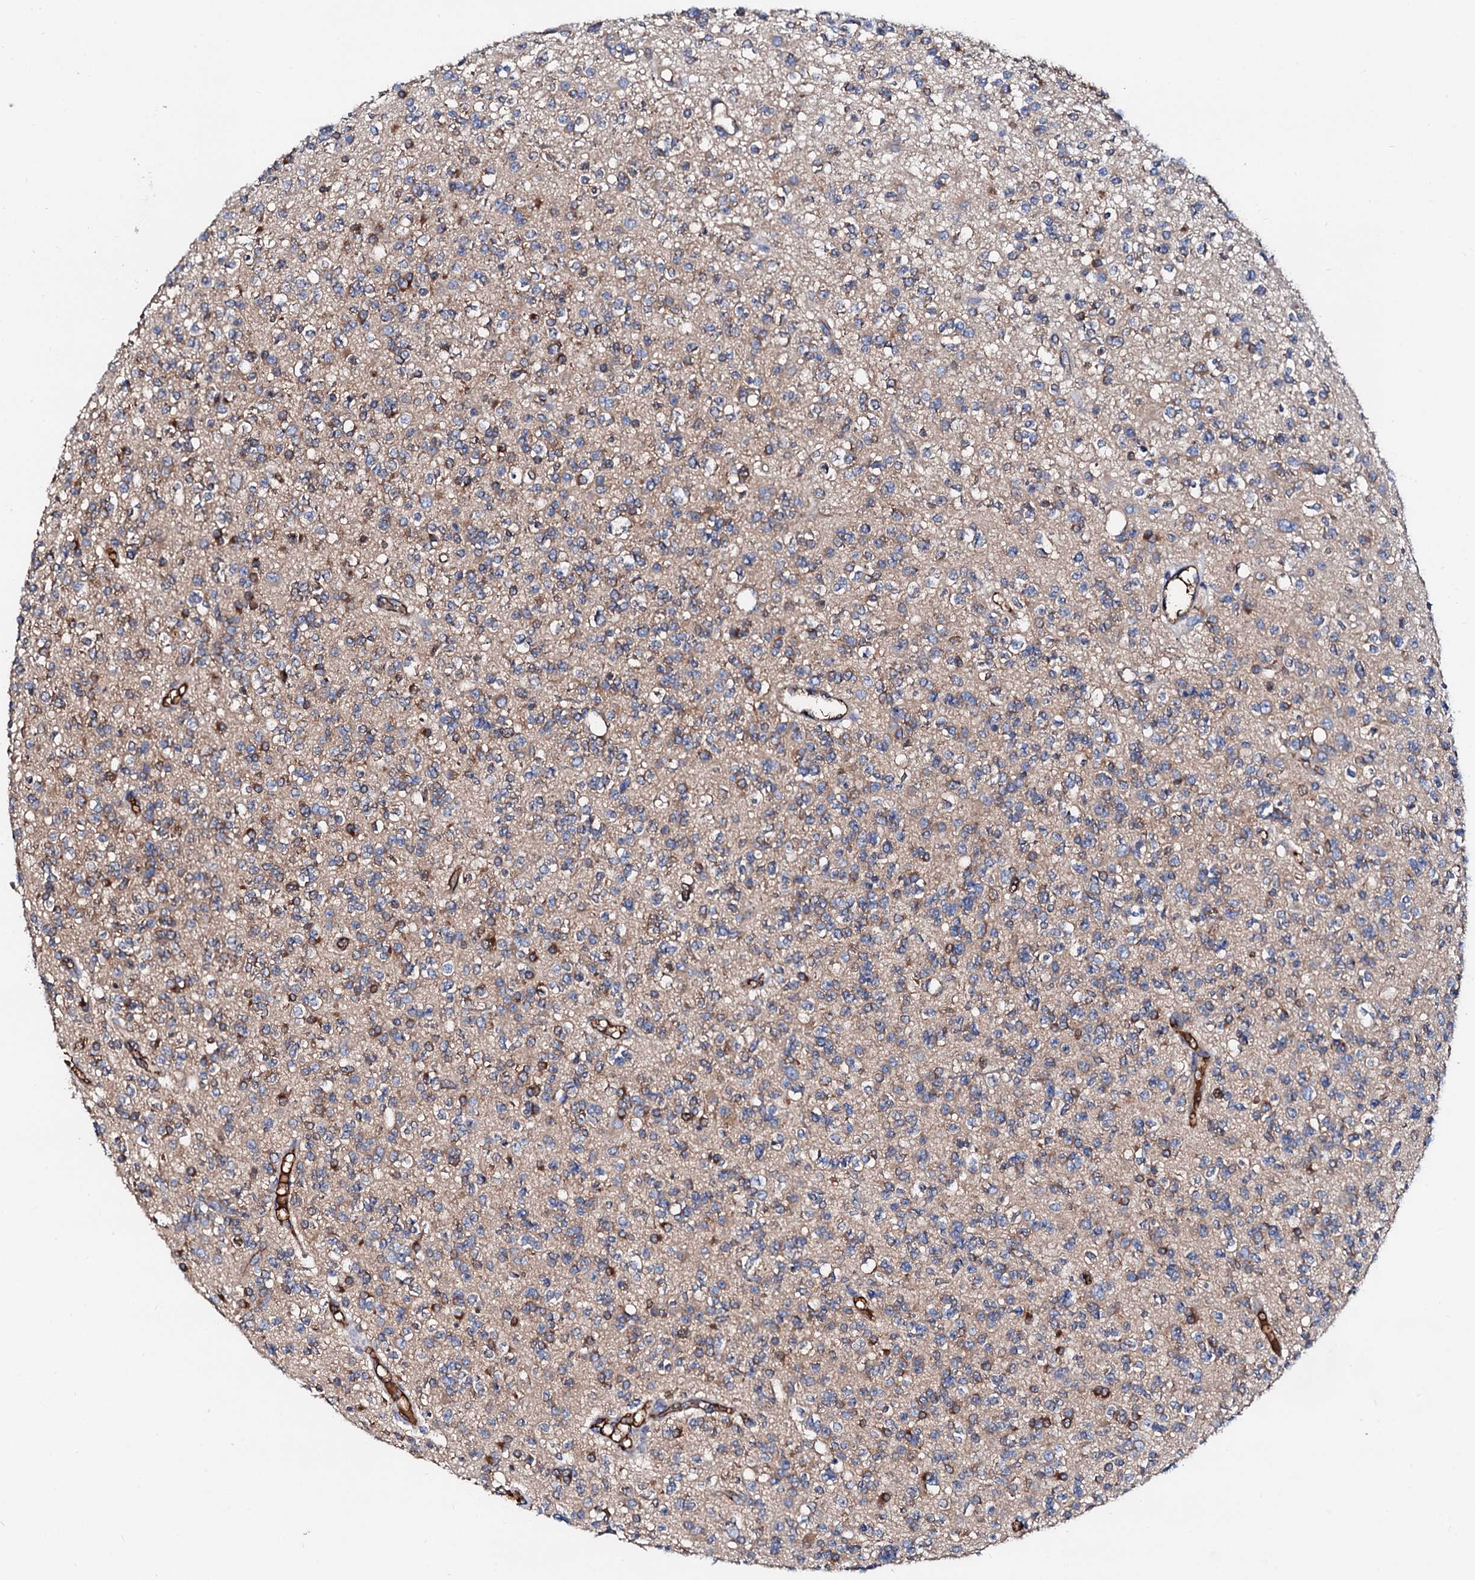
{"staining": {"intensity": "weak", "quantity": "25%-75%", "location": "cytoplasmic/membranous"}, "tissue": "glioma", "cell_type": "Tumor cells", "image_type": "cancer", "snomed": [{"axis": "morphology", "description": "Glioma, malignant, High grade"}, {"axis": "topography", "description": "Brain"}], "caption": "Protein expression analysis of malignant high-grade glioma shows weak cytoplasmic/membranous positivity in approximately 25%-75% of tumor cells. The staining is performed using DAB (3,3'-diaminobenzidine) brown chromogen to label protein expression. The nuclei are counter-stained blue using hematoxylin.", "gene": "CSKMT", "patient": {"sex": "male", "age": 34}}